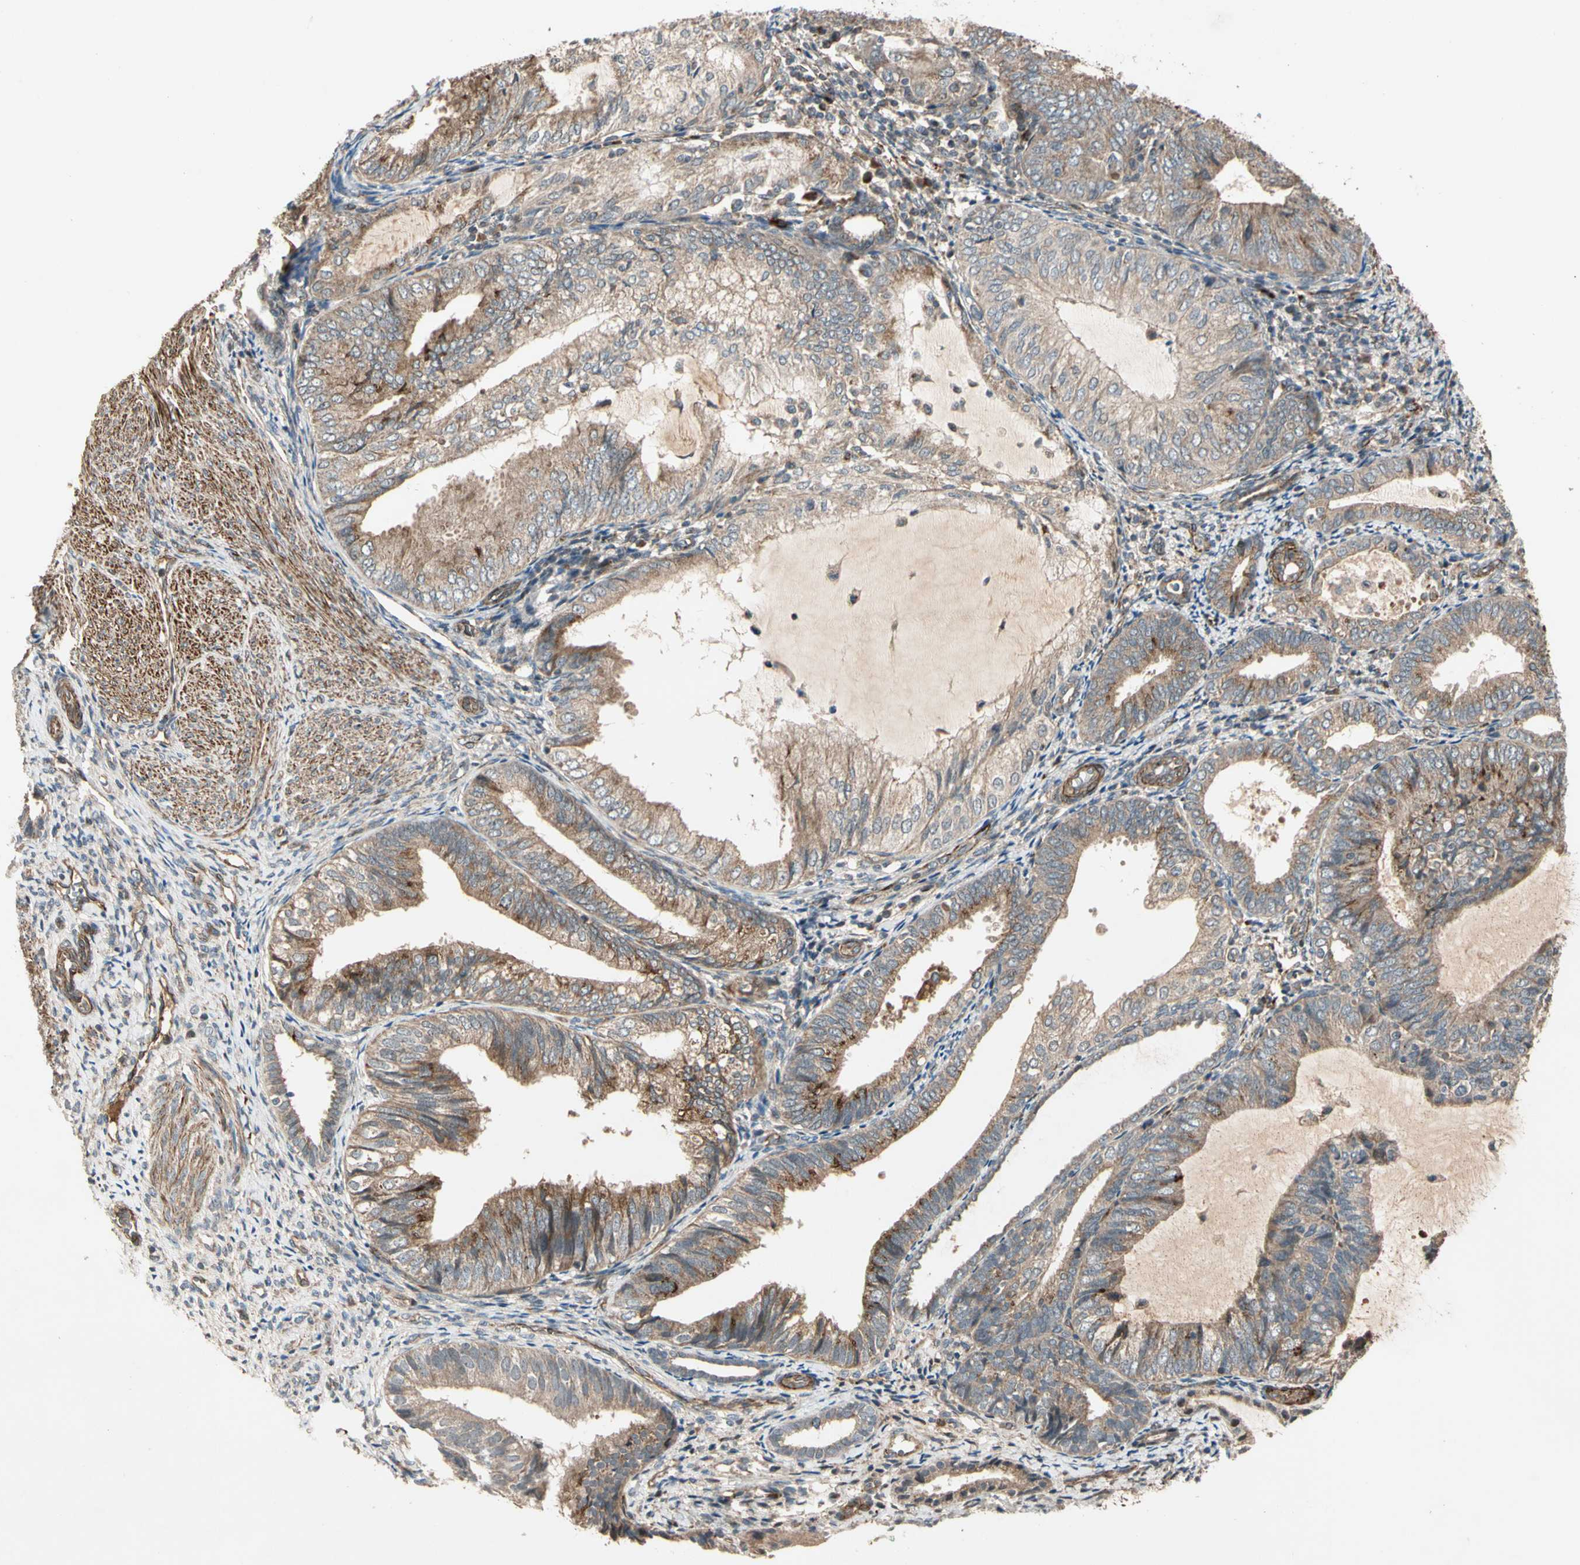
{"staining": {"intensity": "weak", "quantity": ">75%", "location": "cytoplasmic/membranous"}, "tissue": "endometrial cancer", "cell_type": "Tumor cells", "image_type": "cancer", "snomed": [{"axis": "morphology", "description": "Adenocarcinoma, NOS"}, {"axis": "topography", "description": "Endometrium"}], "caption": "Protein staining of endometrial adenocarcinoma tissue displays weak cytoplasmic/membranous staining in approximately >75% of tumor cells.", "gene": "GCK", "patient": {"sex": "female", "age": 81}}